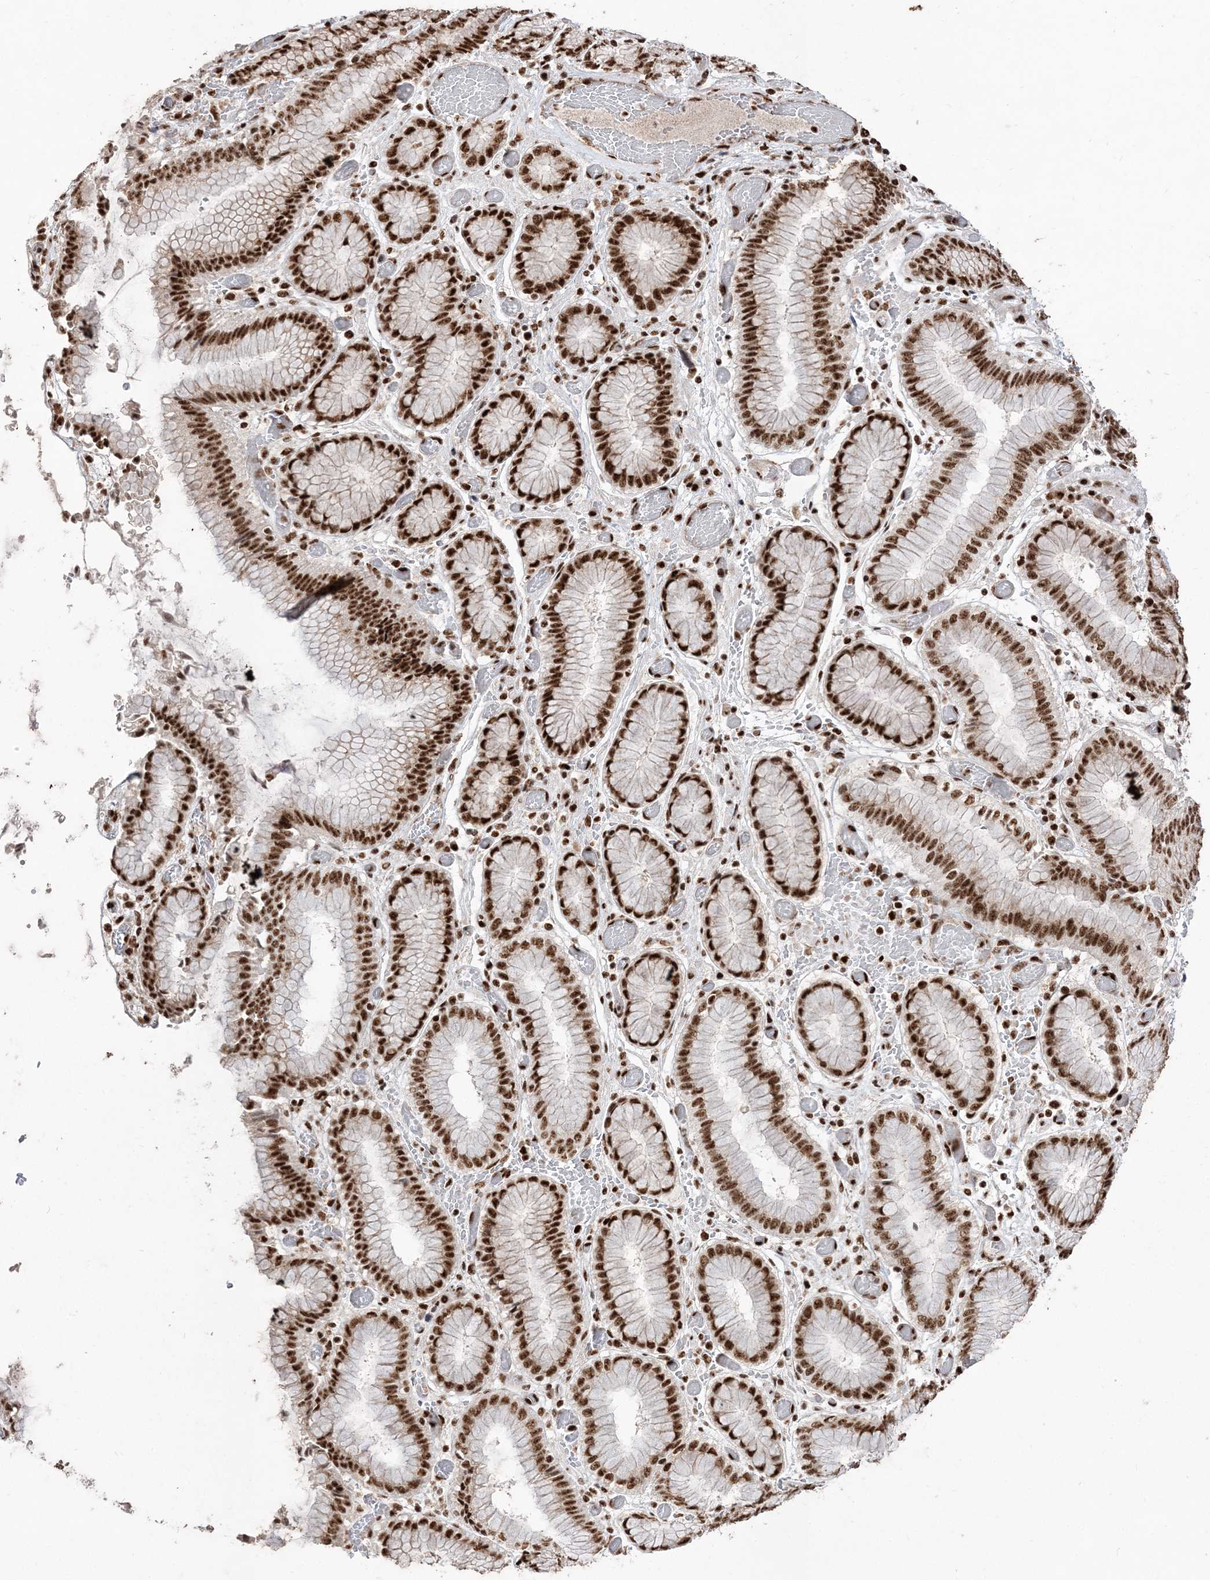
{"staining": {"intensity": "strong", "quantity": ">75%", "location": "nuclear"}, "tissue": "stomach cancer", "cell_type": "Tumor cells", "image_type": "cancer", "snomed": [{"axis": "morphology", "description": "Normal tissue, NOS"}, {"axis": "morphology", "description": "Adenocarcinoma, NOS"}, {"axis": "topography", "description": "Lymph node"}, {"axis": "topography", "description": "Stomach"}], "caption": "The micrograph demonstrates a brown stain indicating the presence of a protein in the nuclear of tumor cells in stomach cancer (adenocarcinoma).", "gene": "RBM17", "patient": {"sex": "male", "age": 48}}